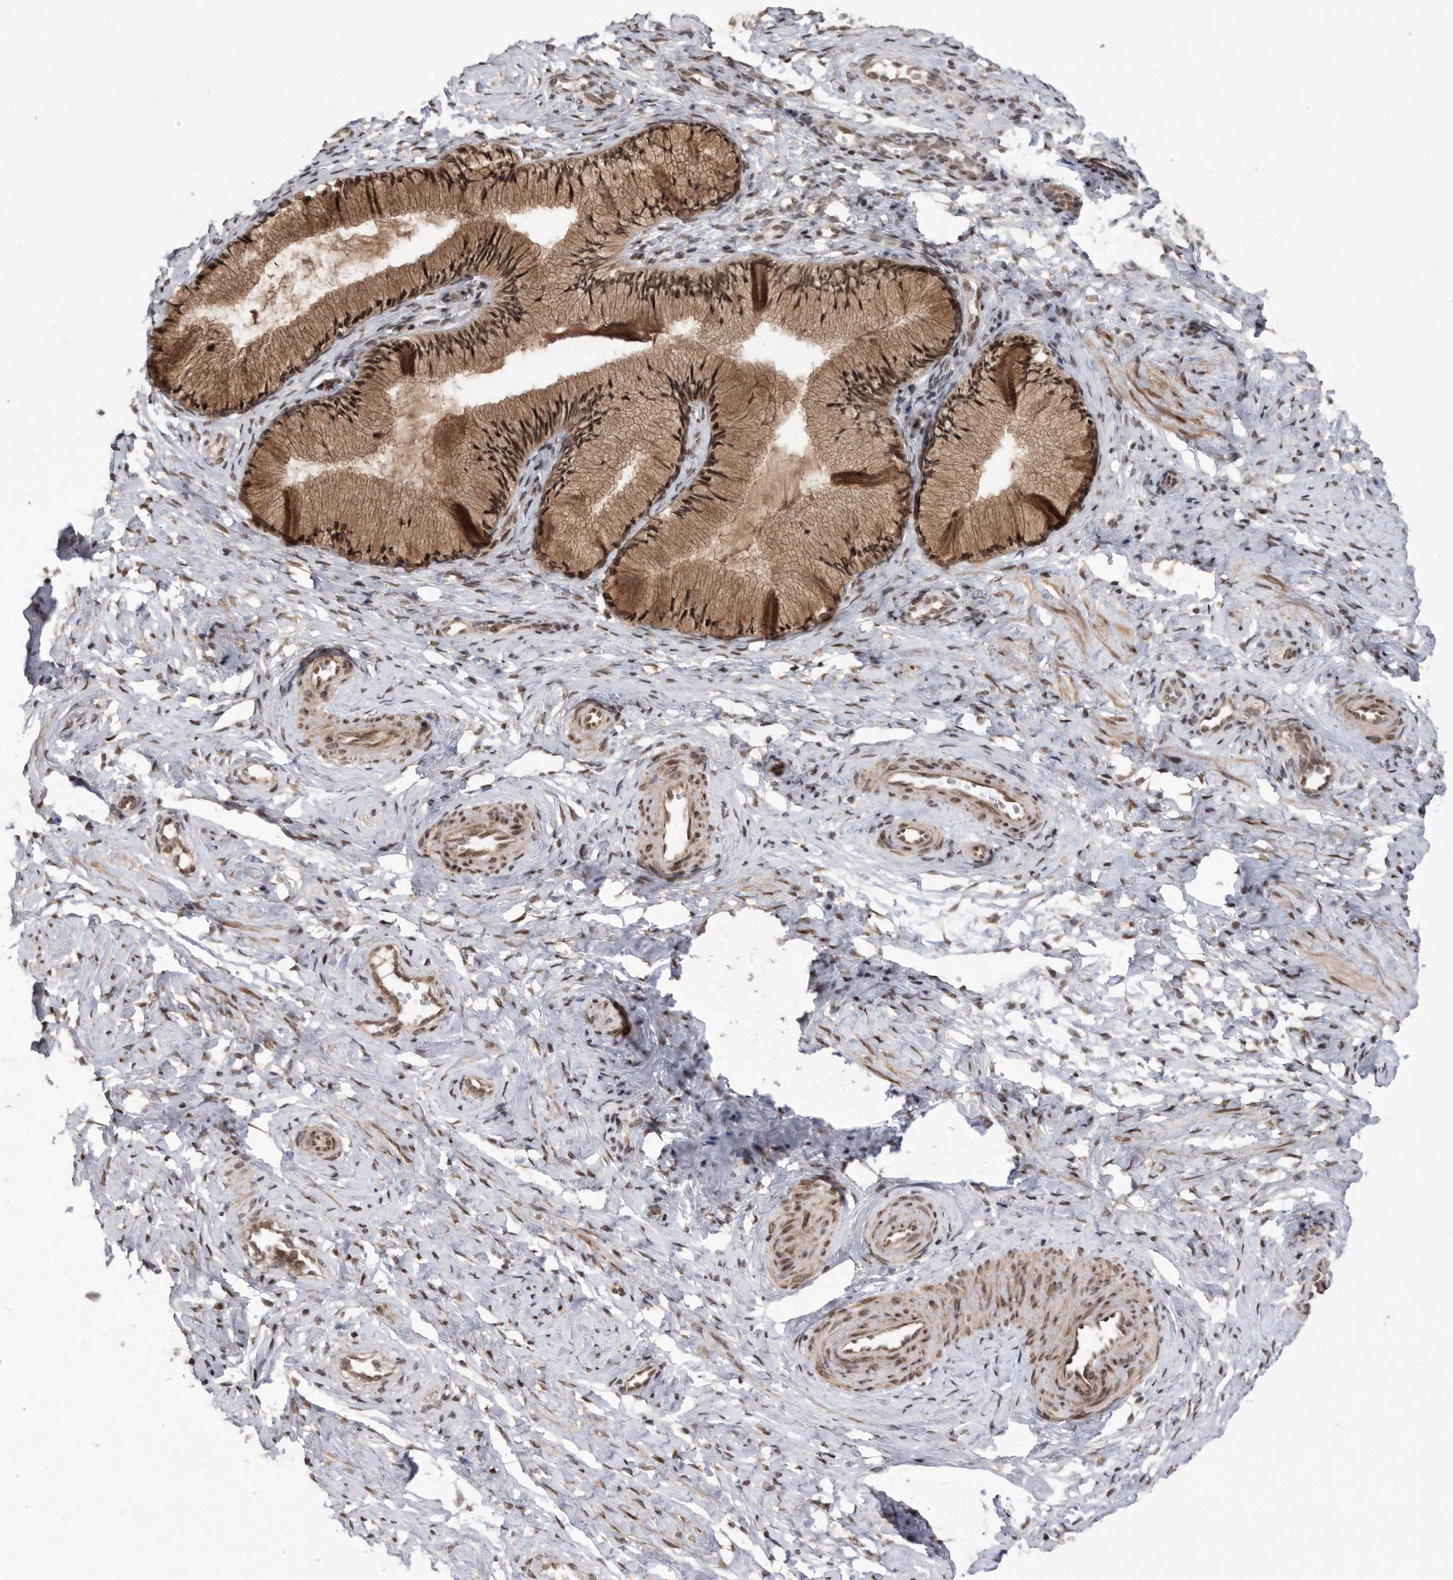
{"staining": {"intensity": "strong", "quantity": ">75%", "location": "cytoplasmic/membranous,nuclear"}, "tissue": "cervix", "cell_type": "Glandular cells", "image_type": "normal", "snomed": [{"axis": "morphology", "description": "Normal tissue, NOS"}, {"axis": "topography", "description": "Cervix"}], "caption": "Protein expression by IHC reveals strong cytoplasmic/membranous,nuclear staining in approximately >75% of glandular cells in unremarkable cervix.", "gene": "TDRD3", "patient": {"sex": "female", "age": 27}}